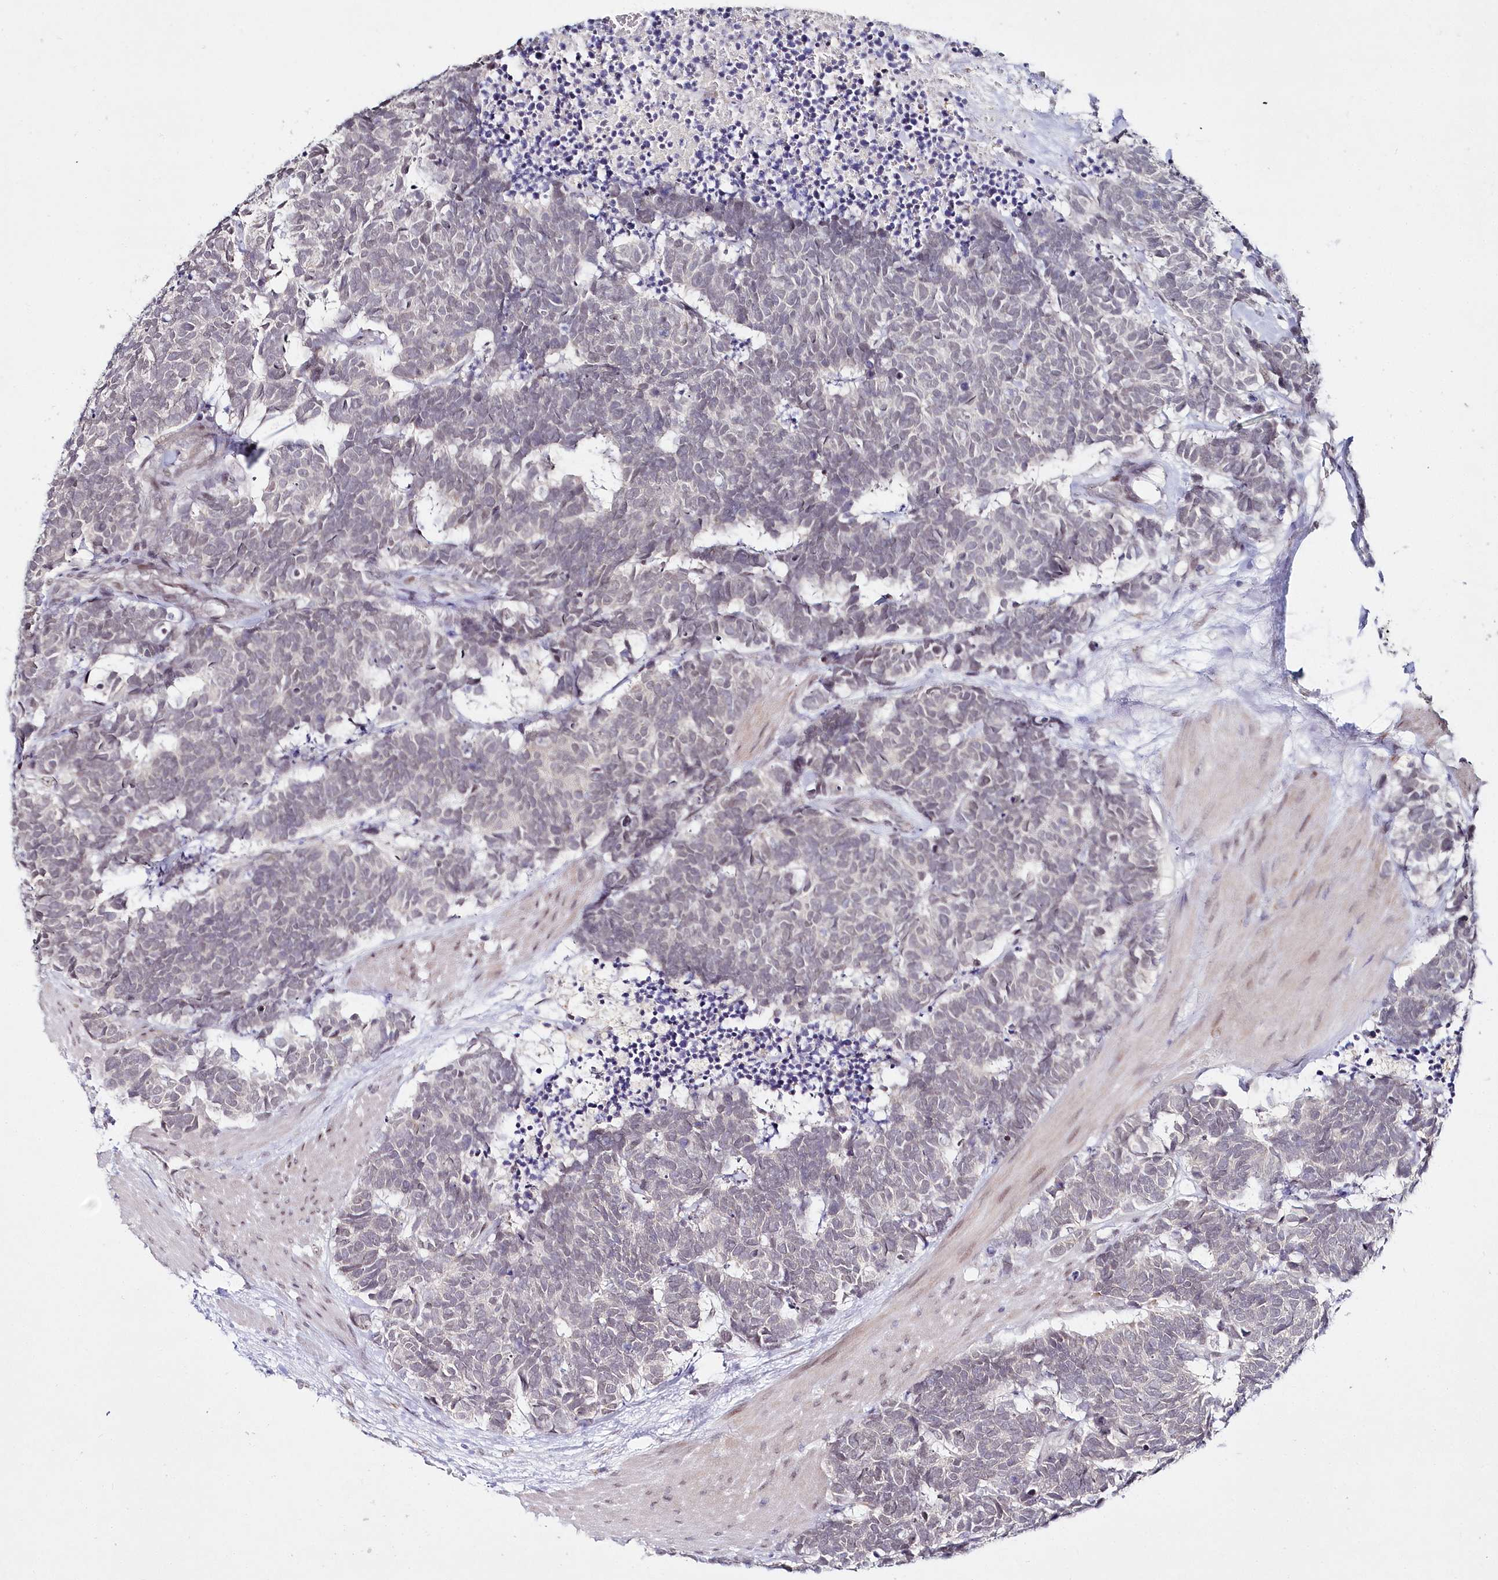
{"staining": {"intensity": "weak", "quantity": "<25%", "location": "cytoplasmic/membranous"}, "tissue": "carcinoid", "cell_type": "Tumor cells", "image_type": "cancer", "snomed": [{"axis": "morphology", "description": "Carcinoma, NOS"}, {"axis": "morphology", "description": "Carcinoid, malignant, NOS"}, {"axis": "topography", "description": "Urinary bladder"}], "caption": "A high-resolution histopathology image shows immunohistochemistry (IHC) staining of carcinoid (malignant), which demonstrates no significant staining in tumor cells.", "gene": "HYCC2", "patient": {"sex": "male", "age": 57}}